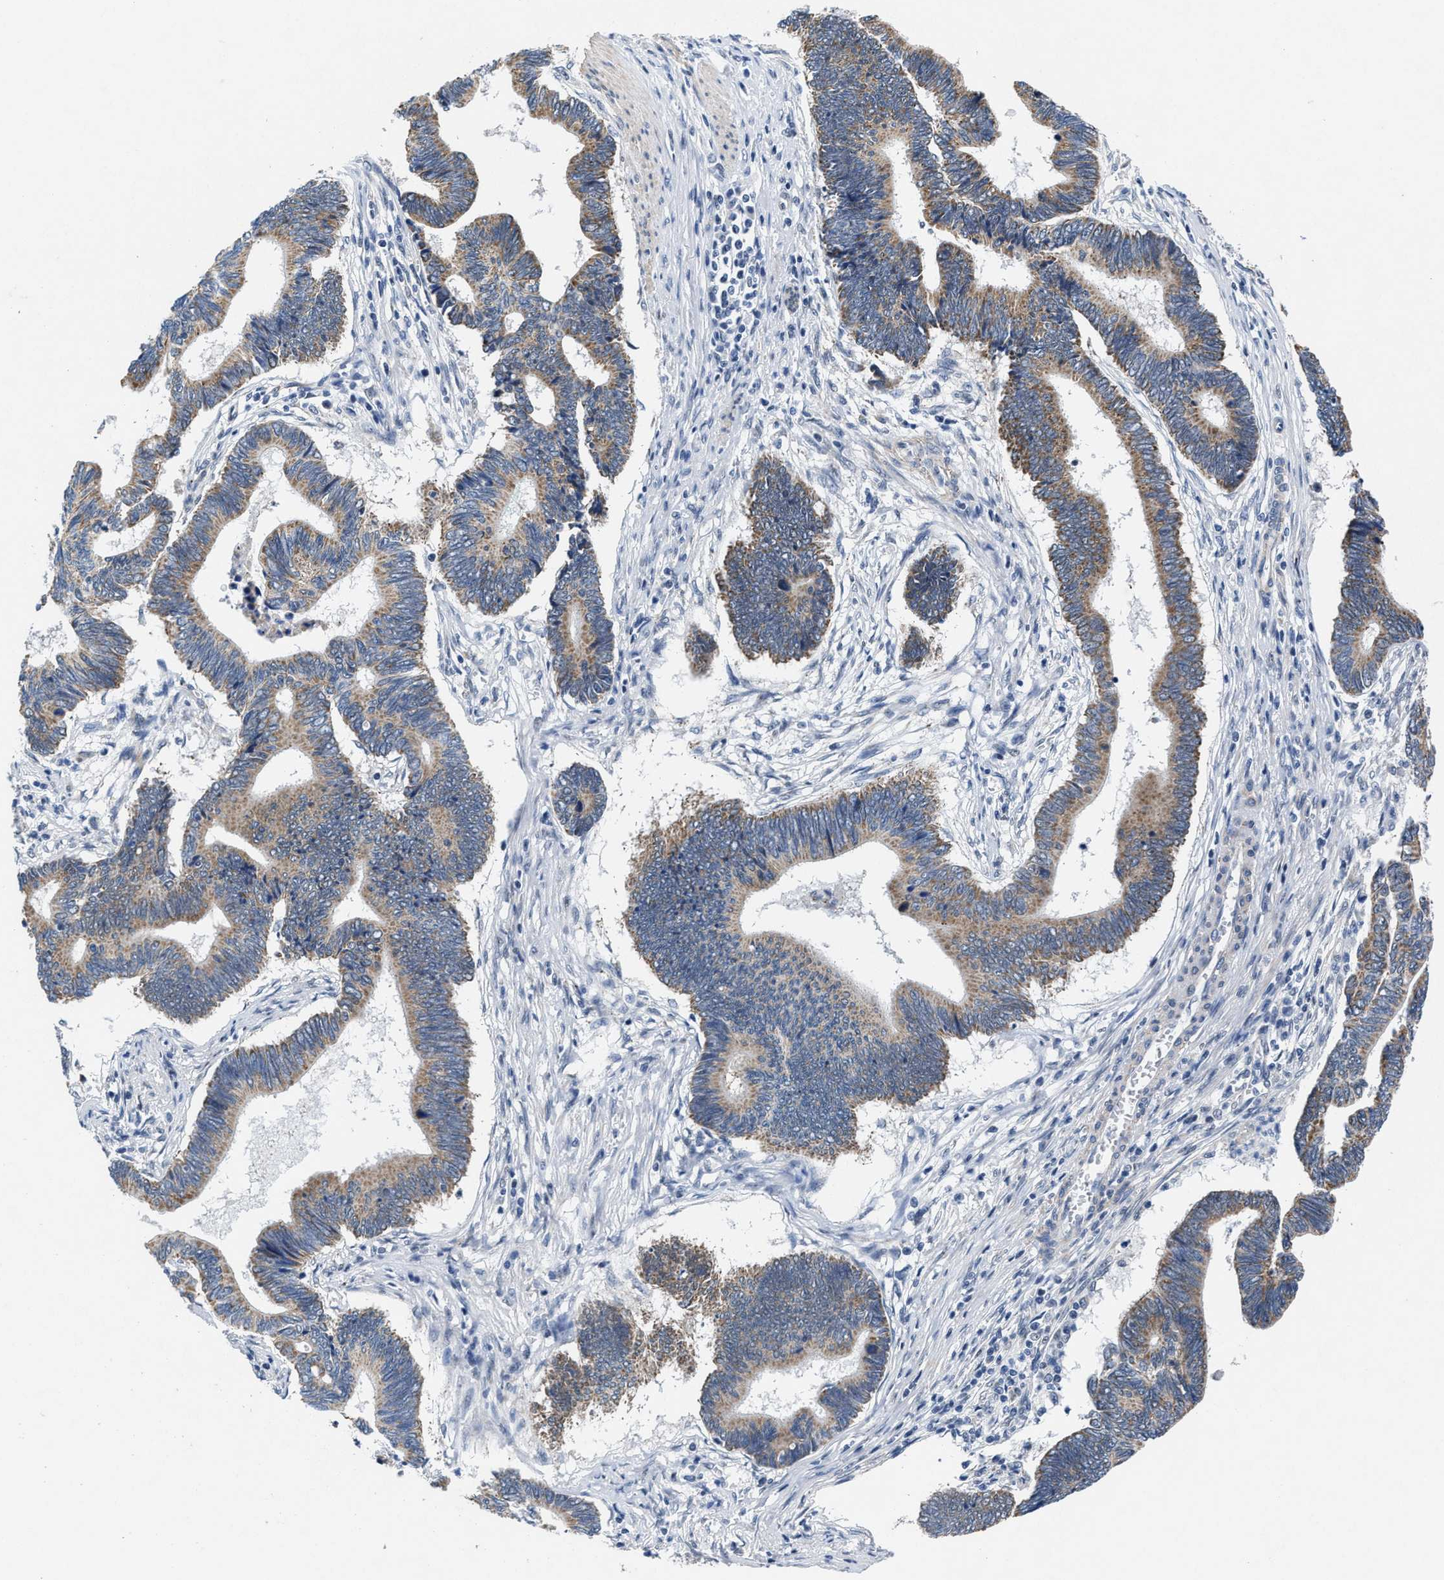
{"staining": {"intensity": "moderate", "quantity": ">75%", "location": "cytoplasmic/membranous"}, "tissue": "pancreatic cancer", "cell_type": "Tumor cells", "image_type": "cancer", "snomed": [{"axis": "morphology", "description": "Adenocarcinoma, NOS"}, {"axis": "topography", "description": "Pancreas"}], "caption": "An IHC histopathology image of tumor tissue is shown. Protein staining in brown highlights moderate cytoplasmic/membranous positivity in pancreatic cancer (adenocarcinoma) within tumor cells.", "gene": "ID3", "patient": {"sex": "female", "age": 70}}